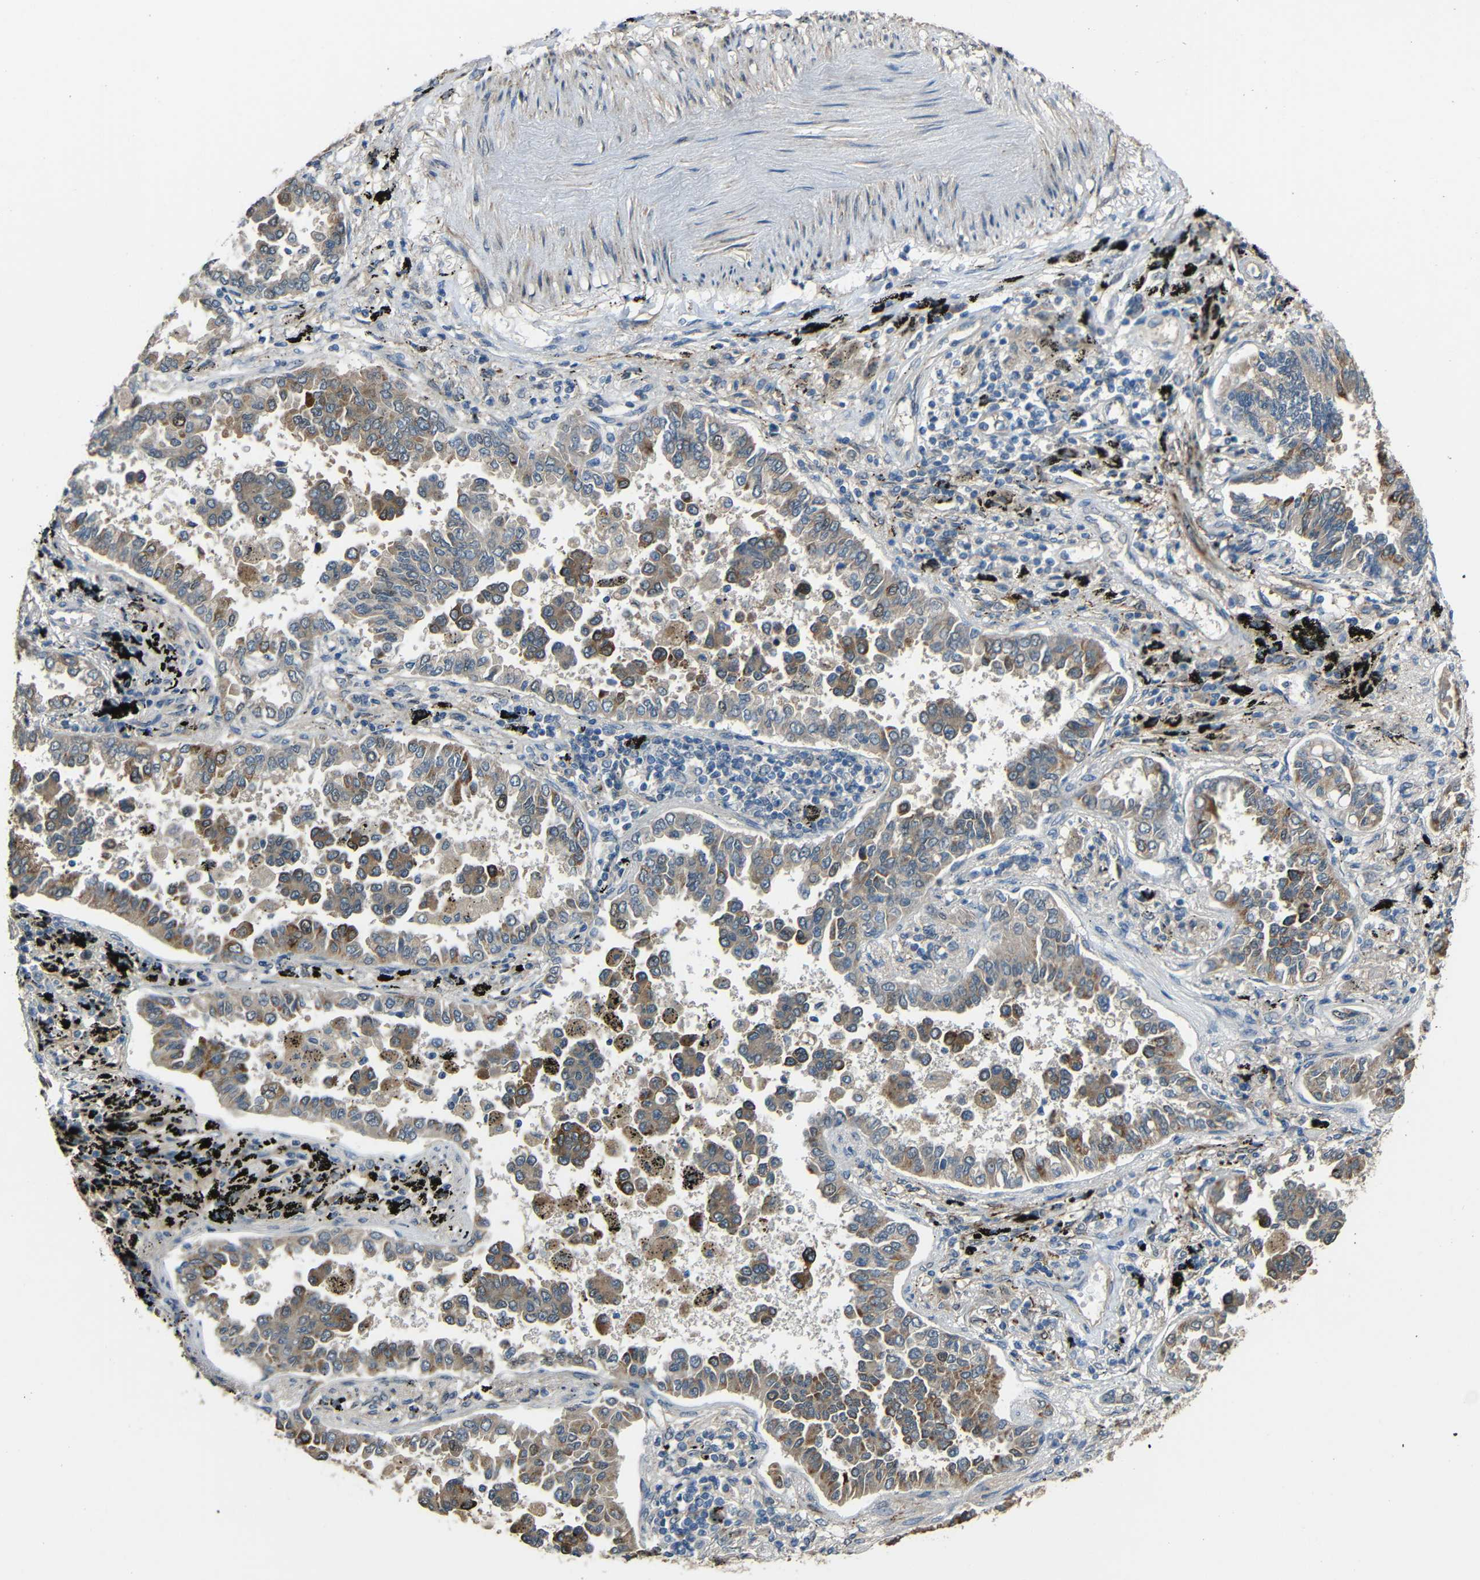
{"staining": {"intensity": "weak", "quantity": ">75%", "location": "cytoplasmic/membranous,nuclear"}, "tissue": "lung cancer", "cell_type": "Tumor cells", "image_type": "cancer", "snomed": [{"axis": "morphology", "description": "Normal tissue, NOS"}, {"axis": "morphology", "description": "Adenocarcinoma, NOS"}, {"axis": "topography", "description": "Lung"}], "caption": "This is a micrograph of IHC staining of lung cancer (adenocarcinoma), which shows weak expression in the cytoplasmic/membranous and nuclear of tumor cells.", "gene": "STBD1", "patient": {"sex": "male", "age": 59}}